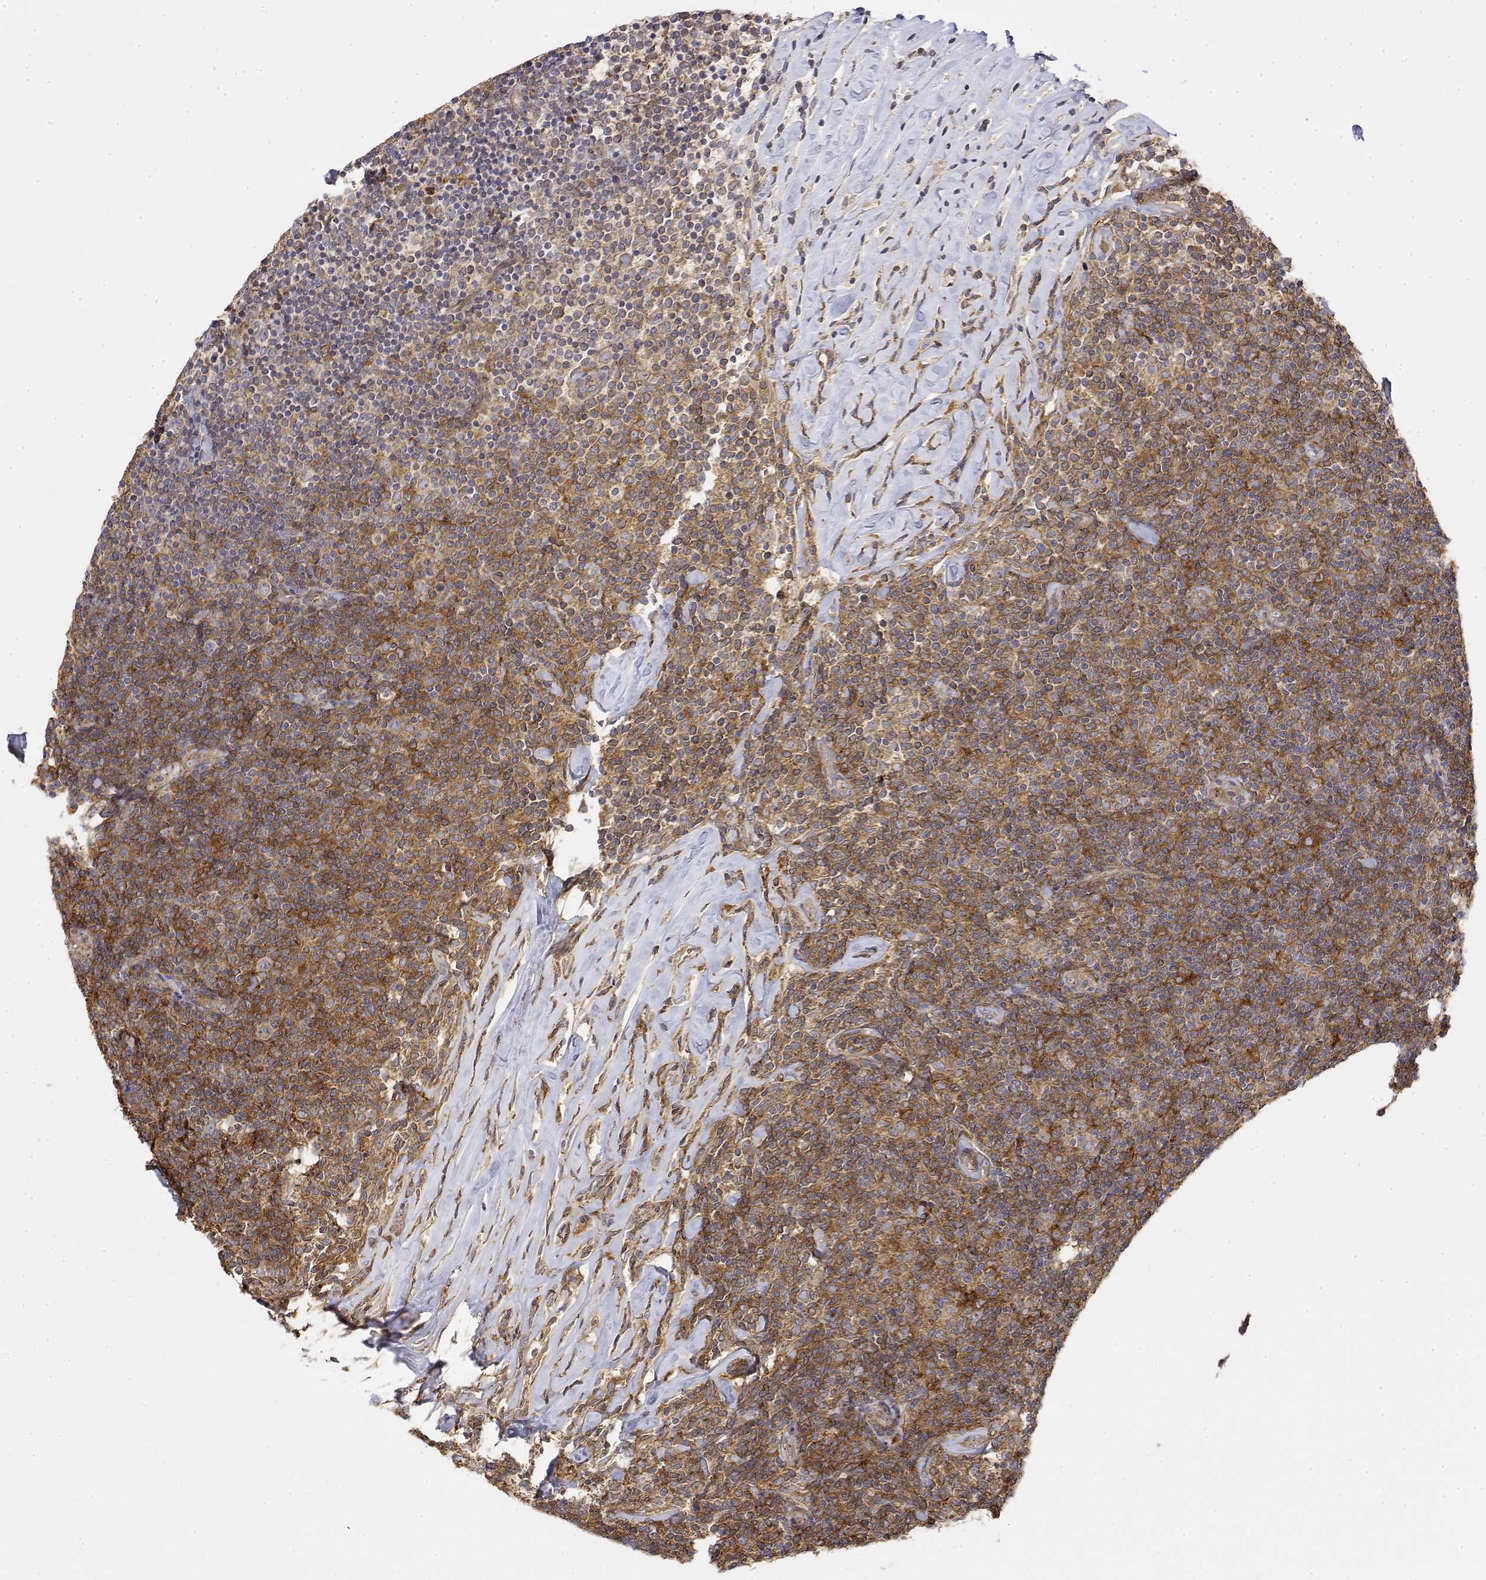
{"staining": {"intensity": "moderate", "quantity": ">75%", "location": "cytoplasmic/membranous"}, "tissue": "lymphoma", "cell_type": "Tumor cells", "image_type": "cancer", "snomed": [{"axis": "morphology", "description": "Malignant lymphoma, non-Hodgkin's type, Low grade"}, {"axis": "topography", "description": "Lymph node"}], "caption": "Protein staining of low-grade malignant lymphoma, non-Hodgkin's type tissue demonstrates moderate cytoplasmic/membranous expression in approximately >75% of tumor cells.", "gene": "PACSIN2", "patient": {"sex": "female", "age": 56}}